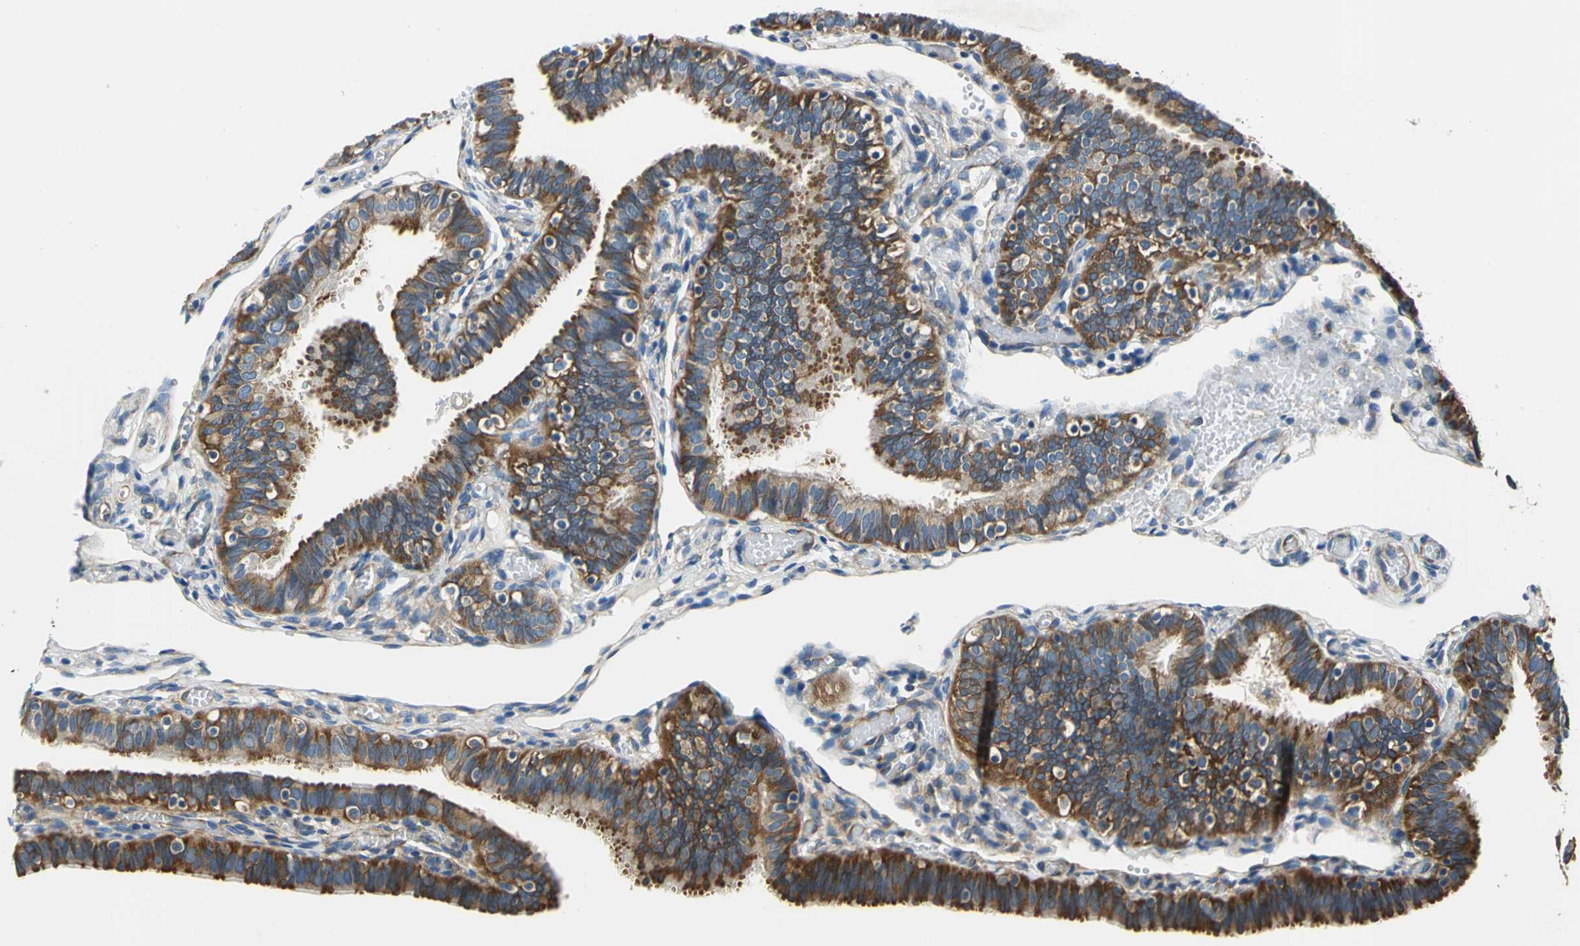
{"staining": {"intensity": "strong", "quantity": ">75%", "location": "cytoplasmic/membranous"}, "tissue": "fallopian tube", "cell_type": "Glandular cells", "image_type": "normal", "snomed": [{"axis": "morphology", "description": "Normal tissue, NOS"}, {"axis": "topography", "description": "Fallopian tube"}], "caption": "An immunohistochemistry micrograph of benign tissue is shown. Protein staining in brown highlights strong cytoplasmic/membranous positivity in fallopian tube within glandular cells.", "gene": "TRIM25", "patient": {"sex": "female", "age": 46}}